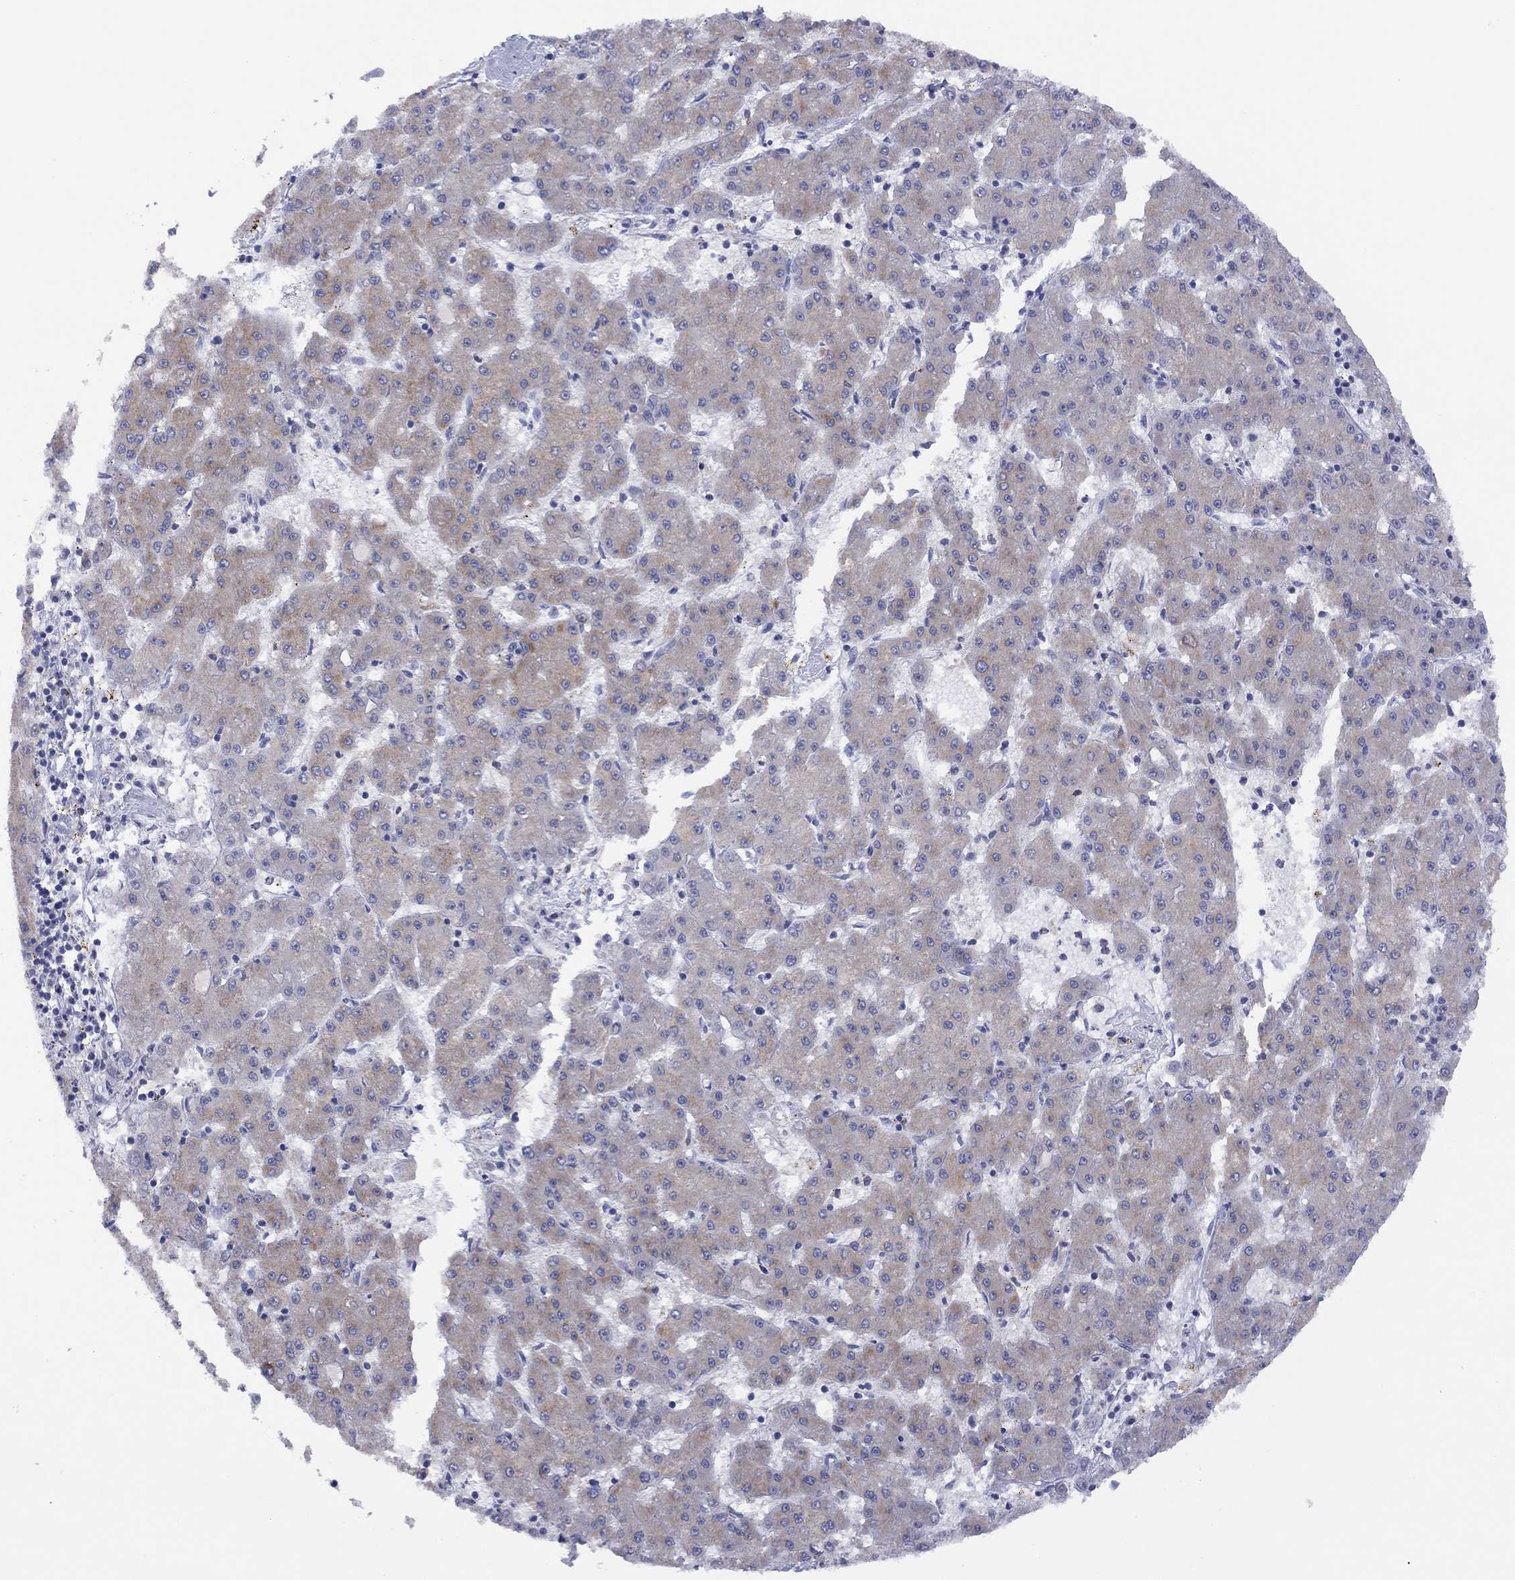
{"staining": {"intensity": "weak", "quantity": "25%-75%", "location": "cytoplasmic/membranous"}, "tissue": "liver cancer", "cell_type": "Tumor cells", "image_type": "cancer", "snomed": [{"axis": "morphology", "description": "Carcinoma, Hepatocellular, NOS"}, {"axis": "topography", "description": "Liver"}], "caption": "Protein staining exhibits weak cytoplasmic/membranous staining in about 25%-75% of tumor cells in hepatocellular carcinoma (liver).", "gene": "CYP2B6", "patient": {"sex": "male", "age": 73}}